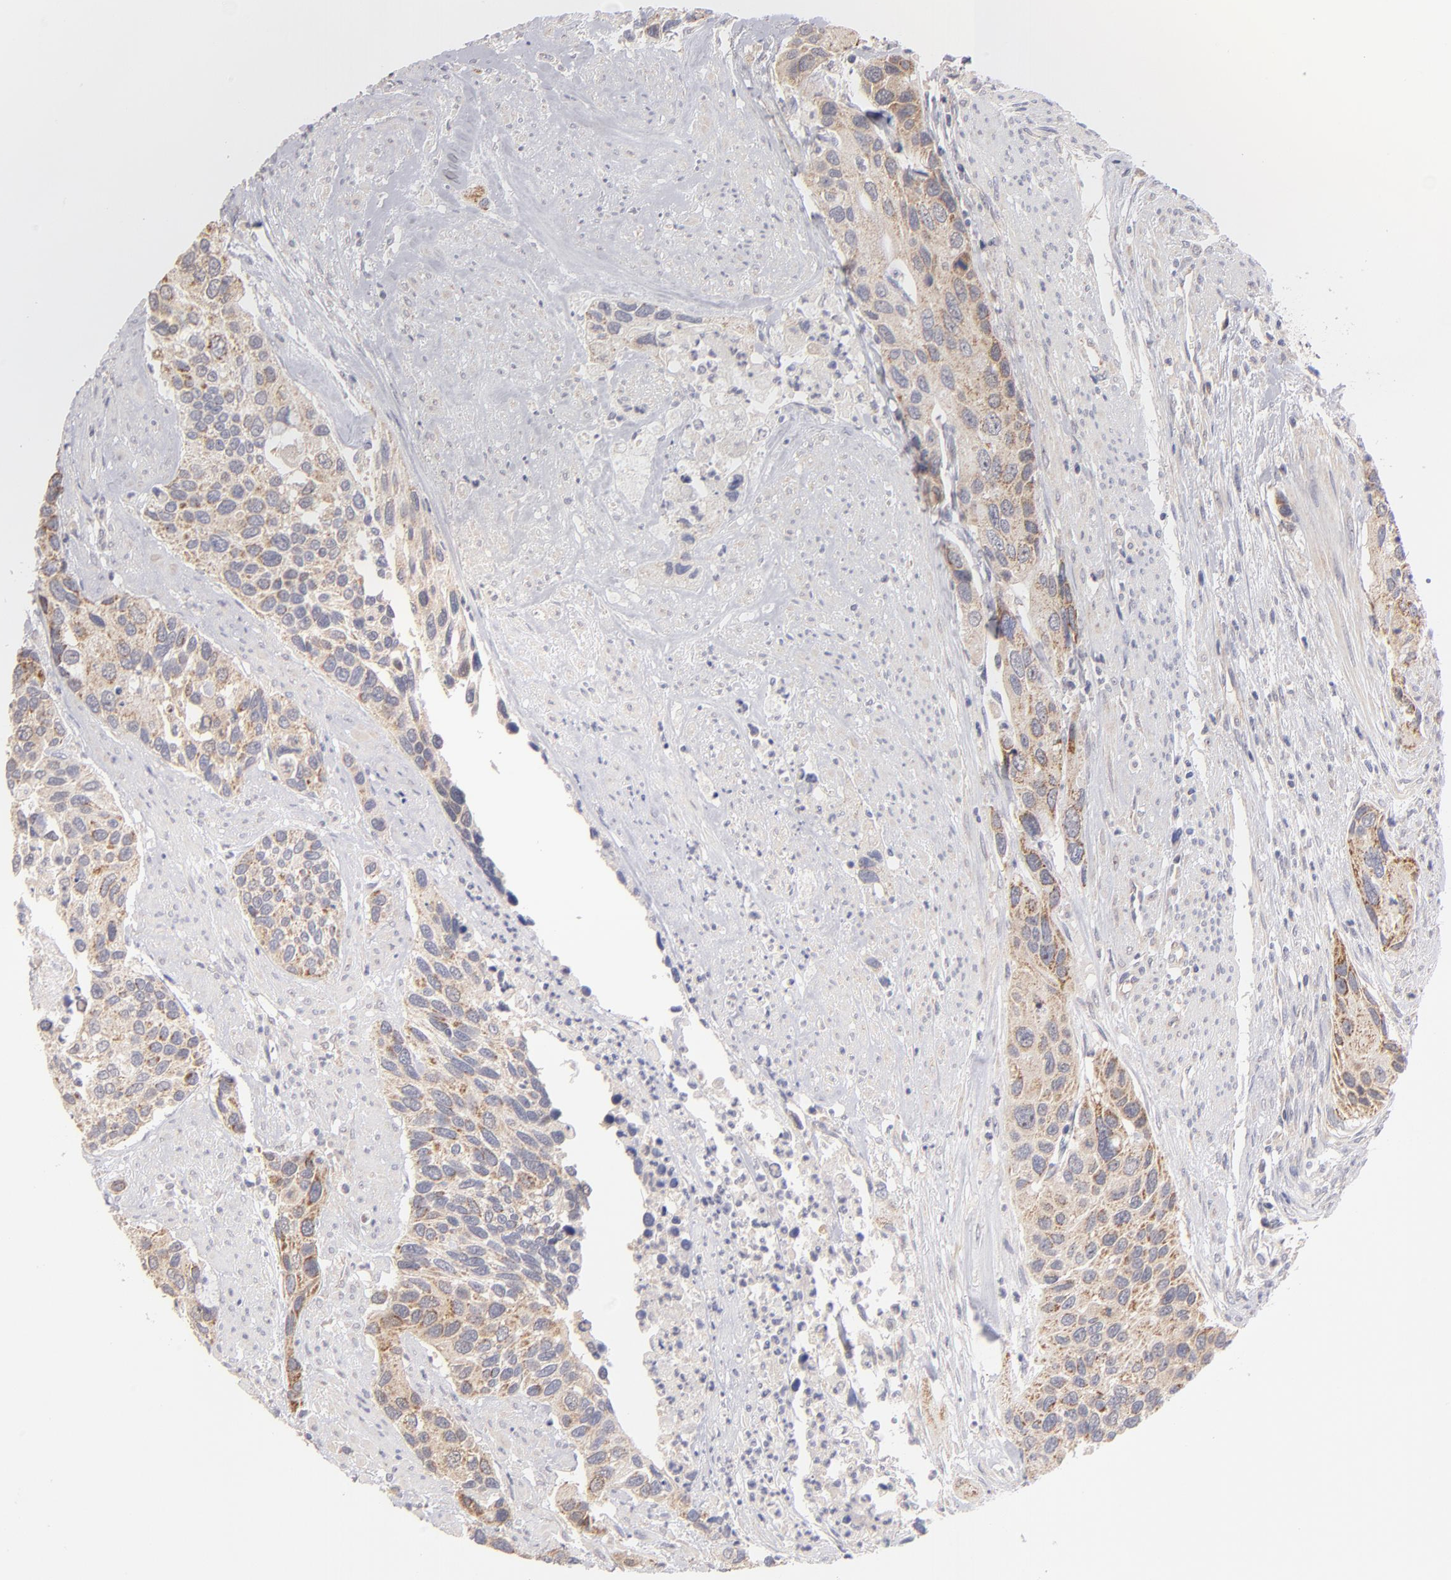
{"staining": {"intensity": "weak", "quantity": ">75%", "location": "cytoplasmic/membranous"}, "tissue": "urothelial cancer", "cell_type": "Tumor cells", "image_type": "cancer", "snomed": [{"axis": "morphology", "description": "Urothelial carcinoma, High grade"}, {"axis": "topography", "description": "Urinary bladder"}], "caption": "Immunohistochemical staining of human urothelial carcinoma (high-grade) shows low levels of weak cytoplasmic/membranous expression in about >75% of tumor cells.", "gene": "HCCS", "patient": {"sex": "male", "age": 66}}